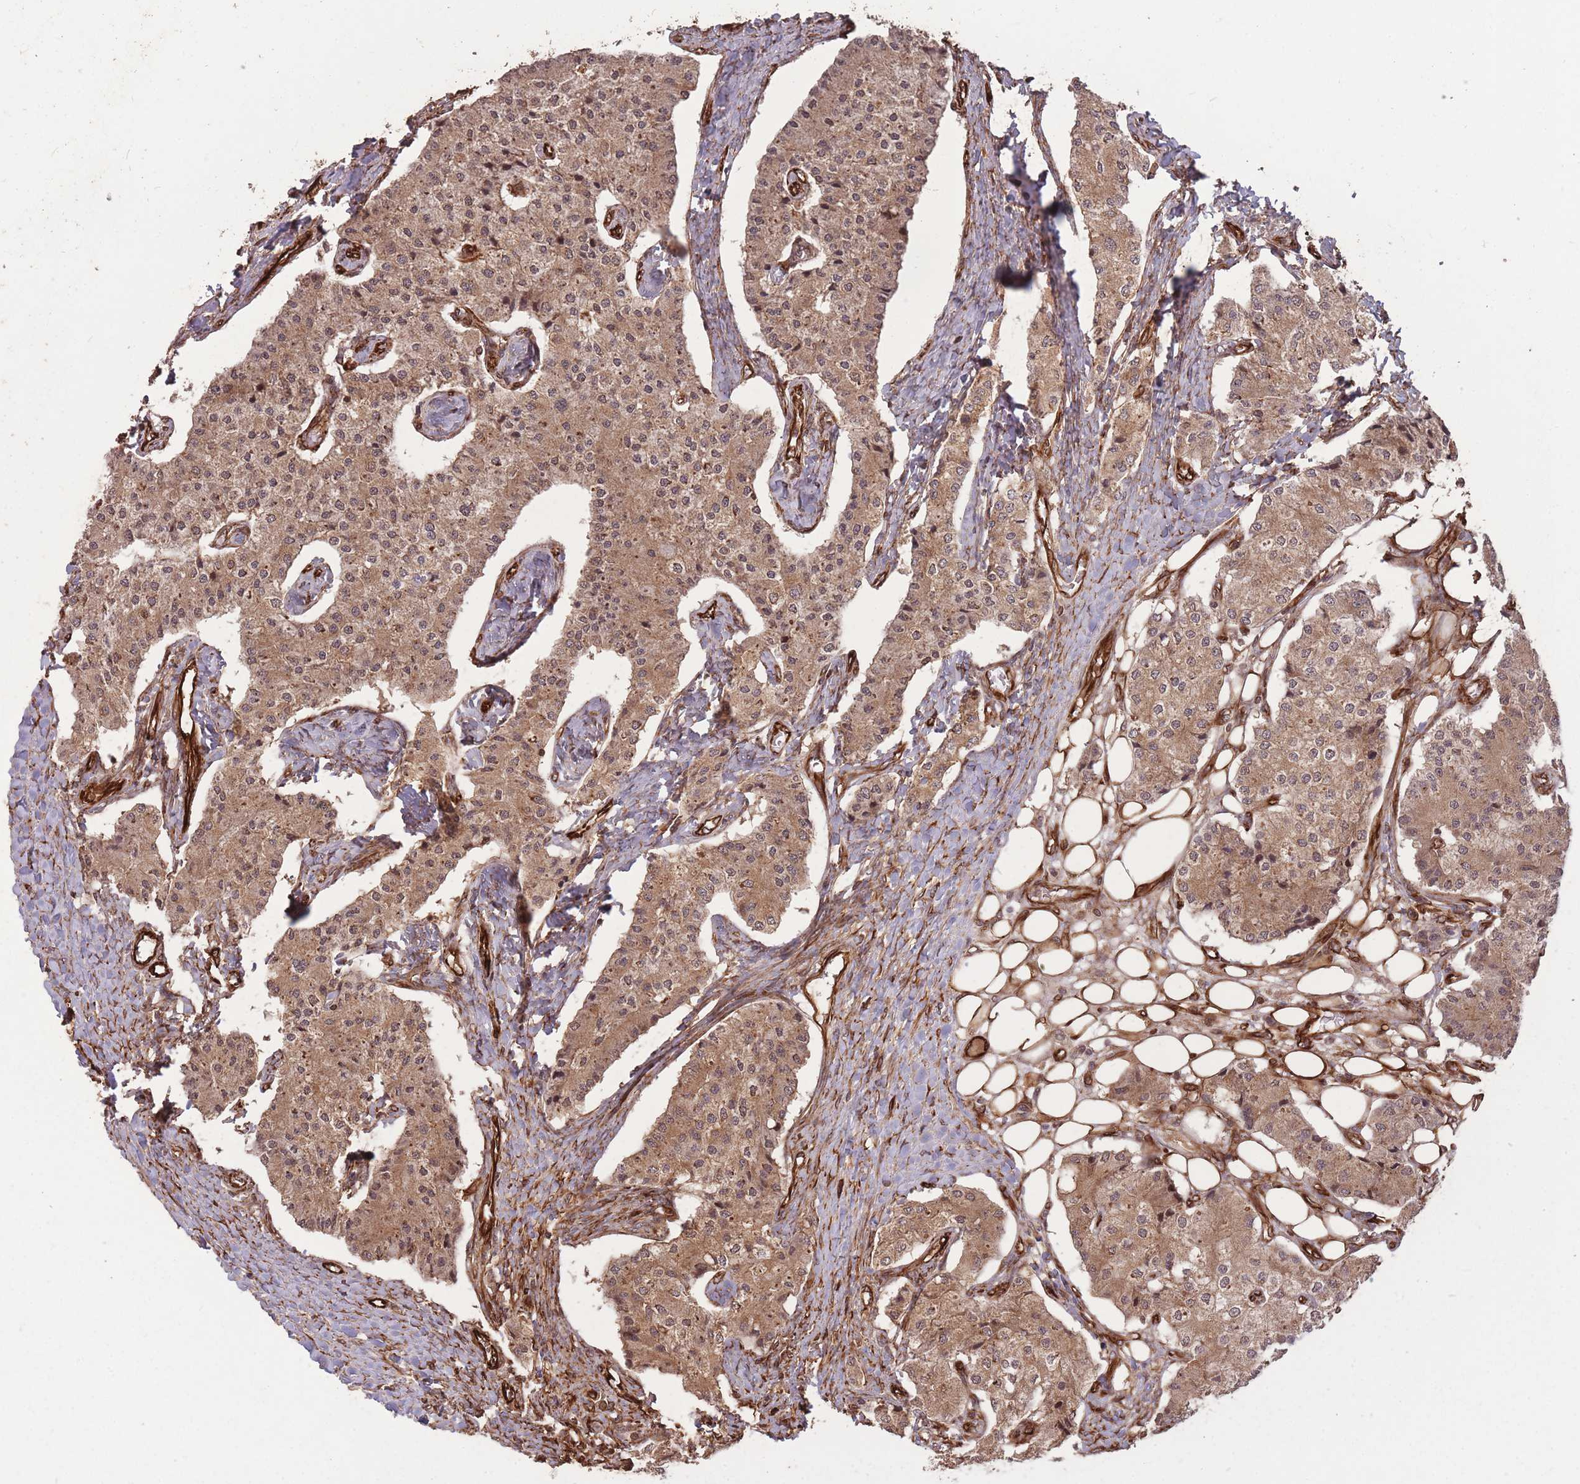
{"staining": {"intensity": "moderate", "quantity": ">75%", "location": "cytoplasmic/membranous,nuclear"}, "tissue": "carcinoid", "cell_type": "Tumor cells", "image_type": "cancer", "snomed": [{"axis": "morphology", "description": "Carcinoid, malignant, NOS"}, {"axis": "topography", "description": "Colon"}], "caption": "Immunohistochemistry staining of carcinoid (malignant), which shows medium levels of moderate cytoplasmic/membranous and nuclear staining in about >75% of tumor cells indicating moderate cytoplasmic/membranous and nuclear protein positivity. The staining was performed using DAB (3,3'-diaminobenzidine) (brown) for protein detection and nuclei were counterstained in hematoxylin (blue).", "gene": "ERBB3", "patient": {"sex": "female", "age": 52}}